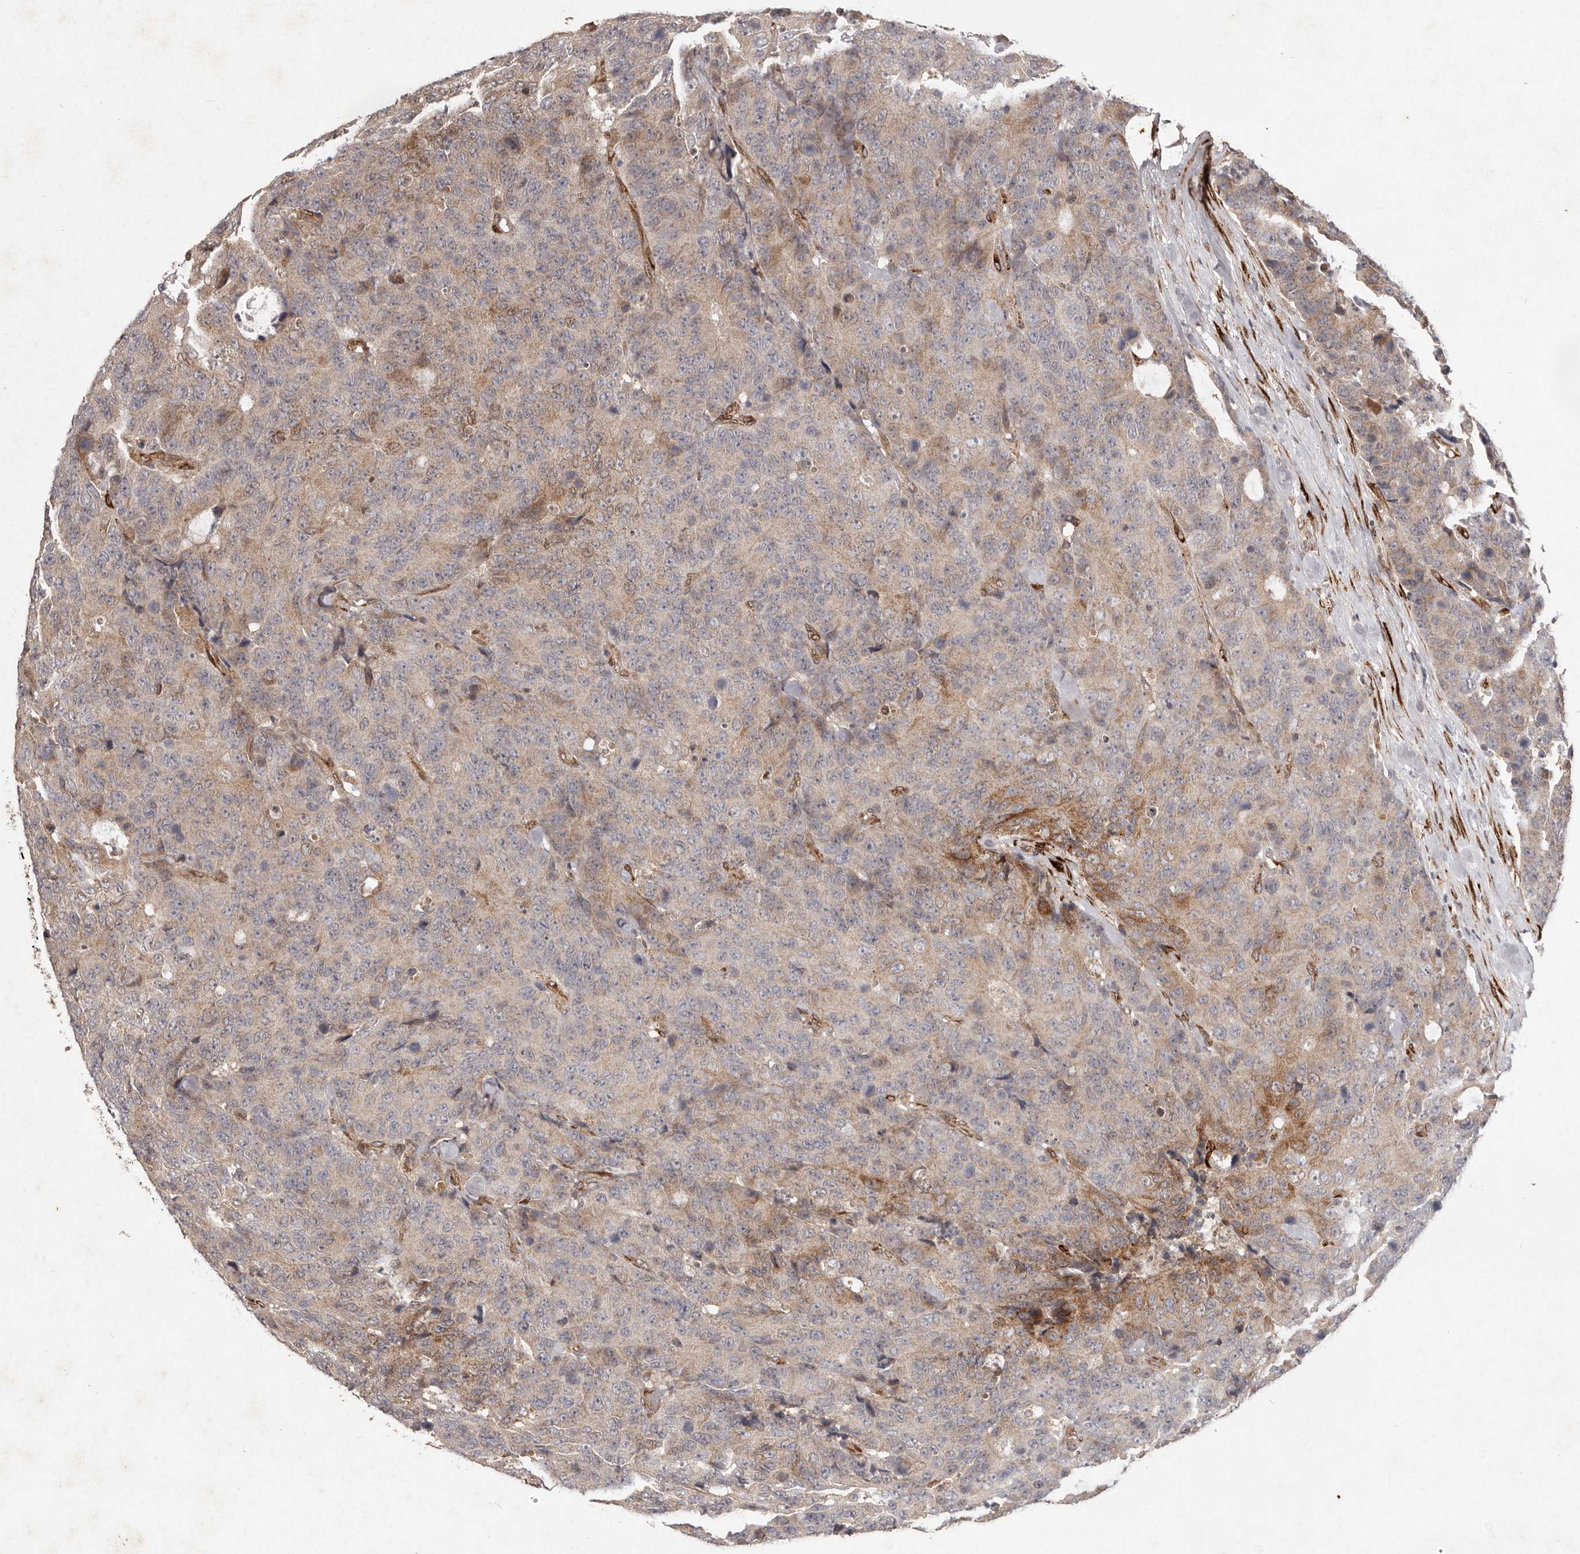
{"staining": {"intensity": "moderate", "quantity": "<25%", "location": "cytoplasmic/membranous"}, "tissue": "colorectal cancer", "cell_type": "Tumor cells", "image_type": "cancer", "snomed": [{"axis": "morphology", "description": "Adenocarcinoma, NOS"}, {"axis": "topography", "description": "Colon"}], "caption": "The histopathology image reveals staining of colorectal cancer (adenocarcinoma), revealing moderate cytoplasmic/membranous protein staining (brown color) within tumor cells.", "gene": "PLOD2", "patient": {"sex": "female", "age": 86}}